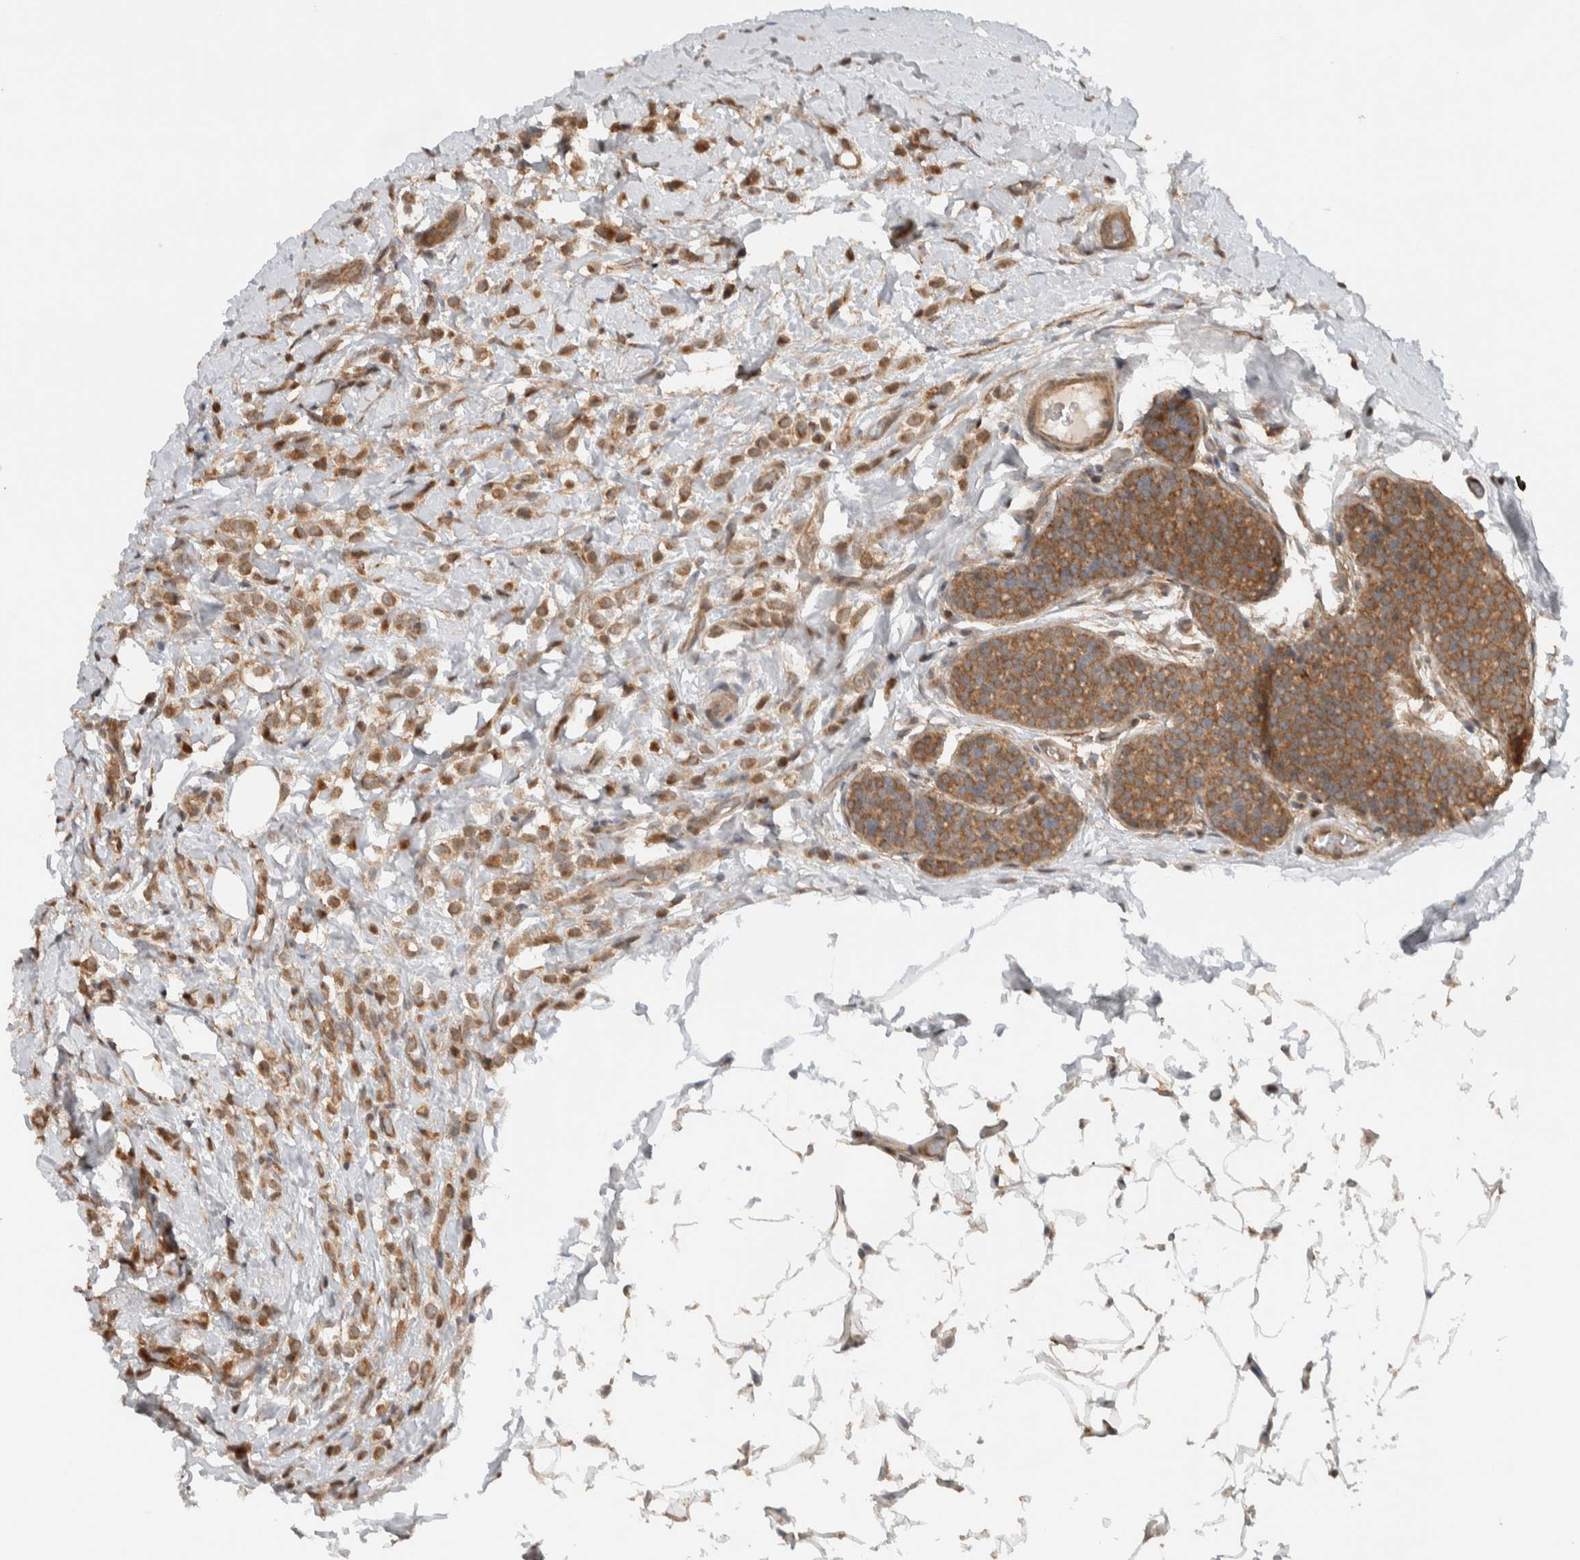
{"staining": {"intensity": "moderate", "quantity": ">75%", "location": "cytoplasmic/membranous"}, "tissue": "breast cancer", "cell_type": "Tumor cells", "image_type": "cancer", "snomed": [{"axis": "morphology", "description": "Lobular carcinoma"}, {"axis": "topography", "description": "Breast"}], "caption": "IHC histopathology image of neoplastic tissue: human lobular carcinoma (breast) stained using IHC displays medium levels of moderate protein expression localized specifically in the cytoplasmic/membranous of tumor cells, appearing as a cytoplasmic/membranous brown color.", "gene": "KLHL6", "patient": {"sex": "female", "age": 50}}